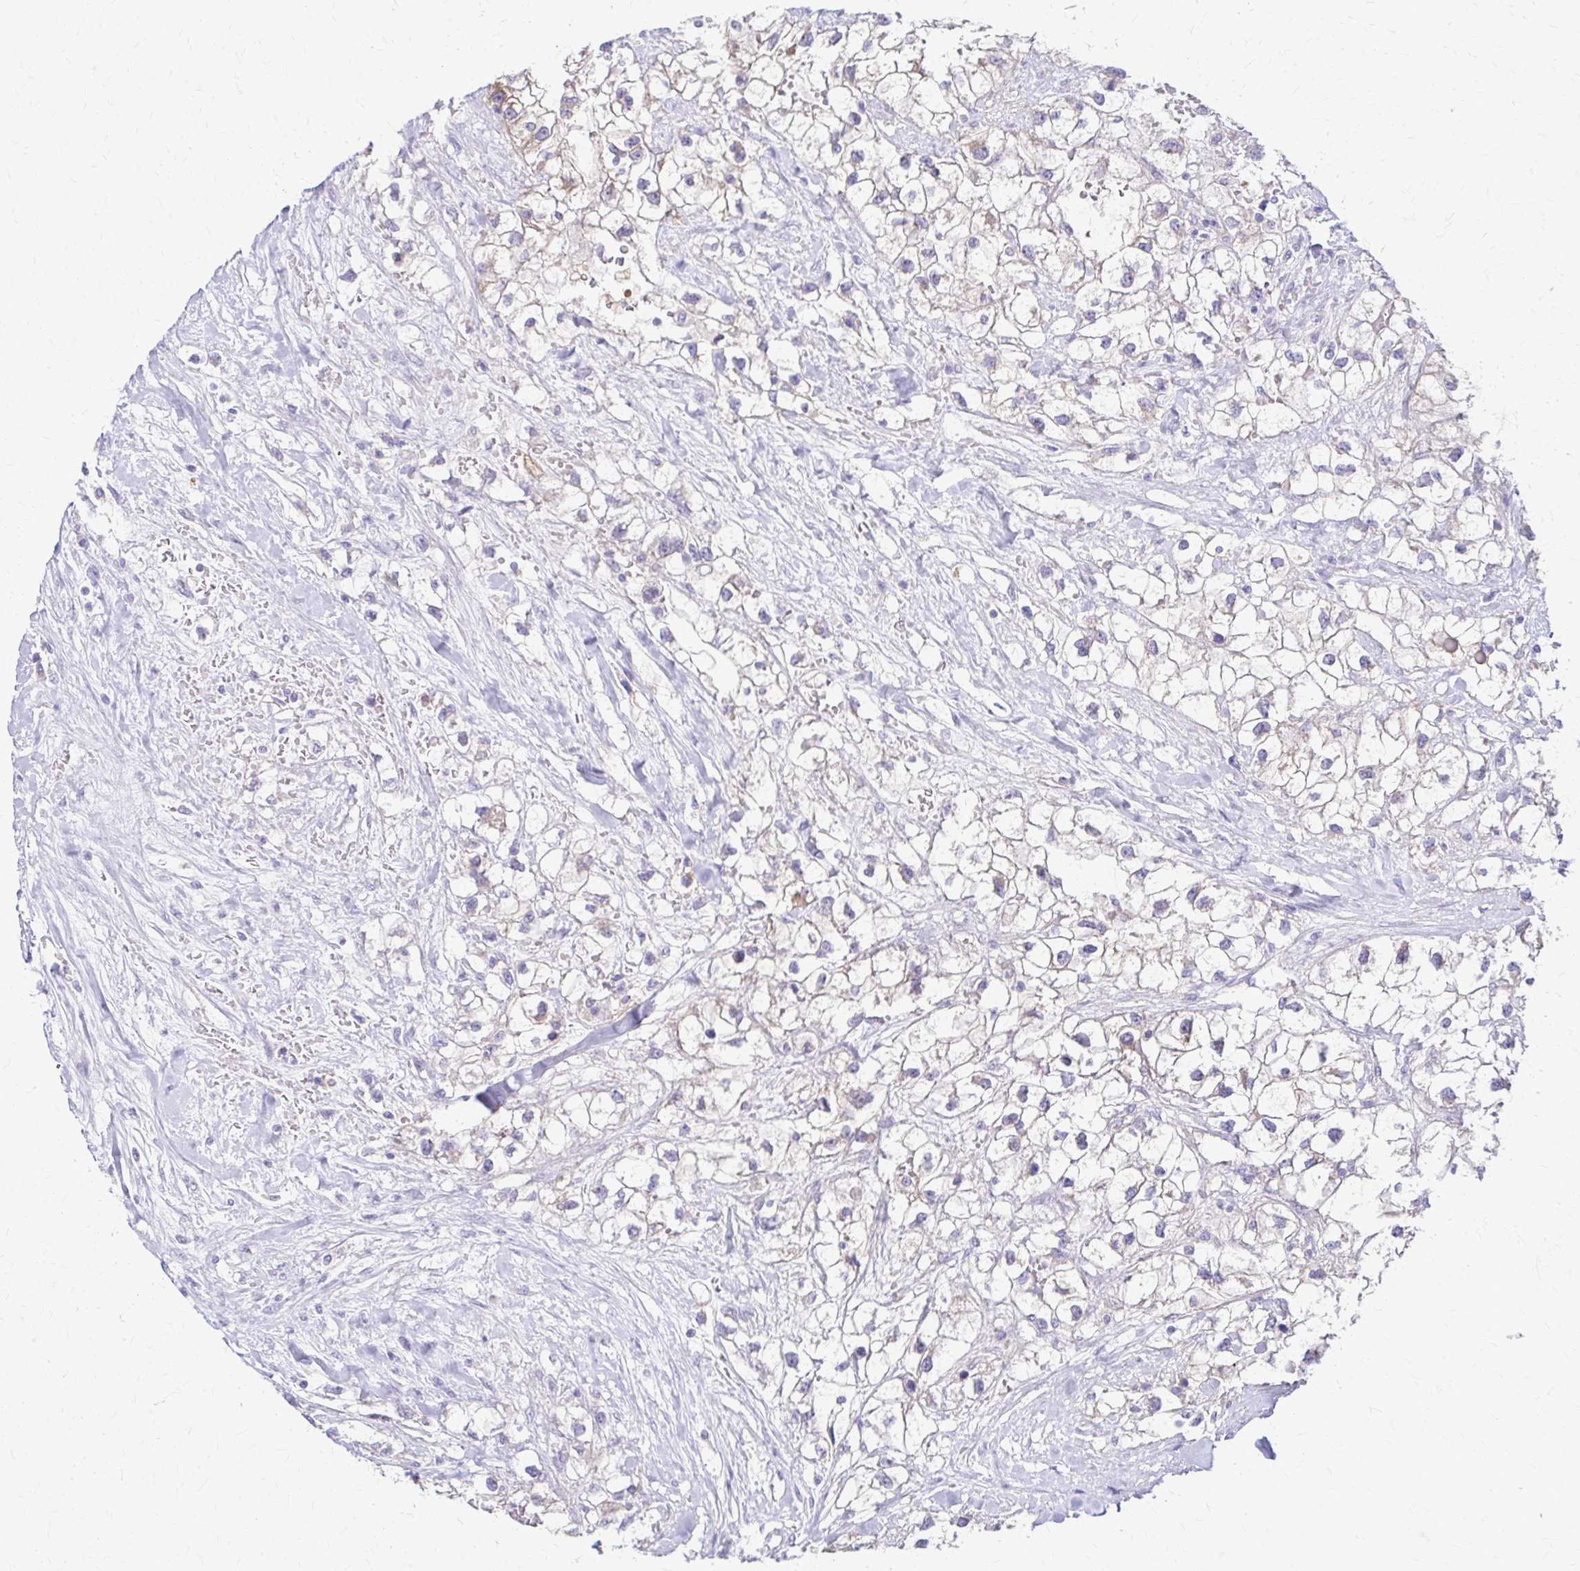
{"staining": {"intensity": "negative", "quantity": "none", "location": "none"}, "tissue": "renal cancer", "cell_type": "Tumor cells", "image_type": "cancer", "snomed": [{"axis": "morphology", "description": "Adenocarcinoma, NOS"}, {"axis": "topography", "description": "Kidney"}], "caption": "Immunohistochemistry (IHC) of human adenocarcinoma (renal) displays no positivity in tumor cells. Nuclei are stained in blue.", "gene": "SAMD13", "patient": {"sex": "male", "age": 59}}